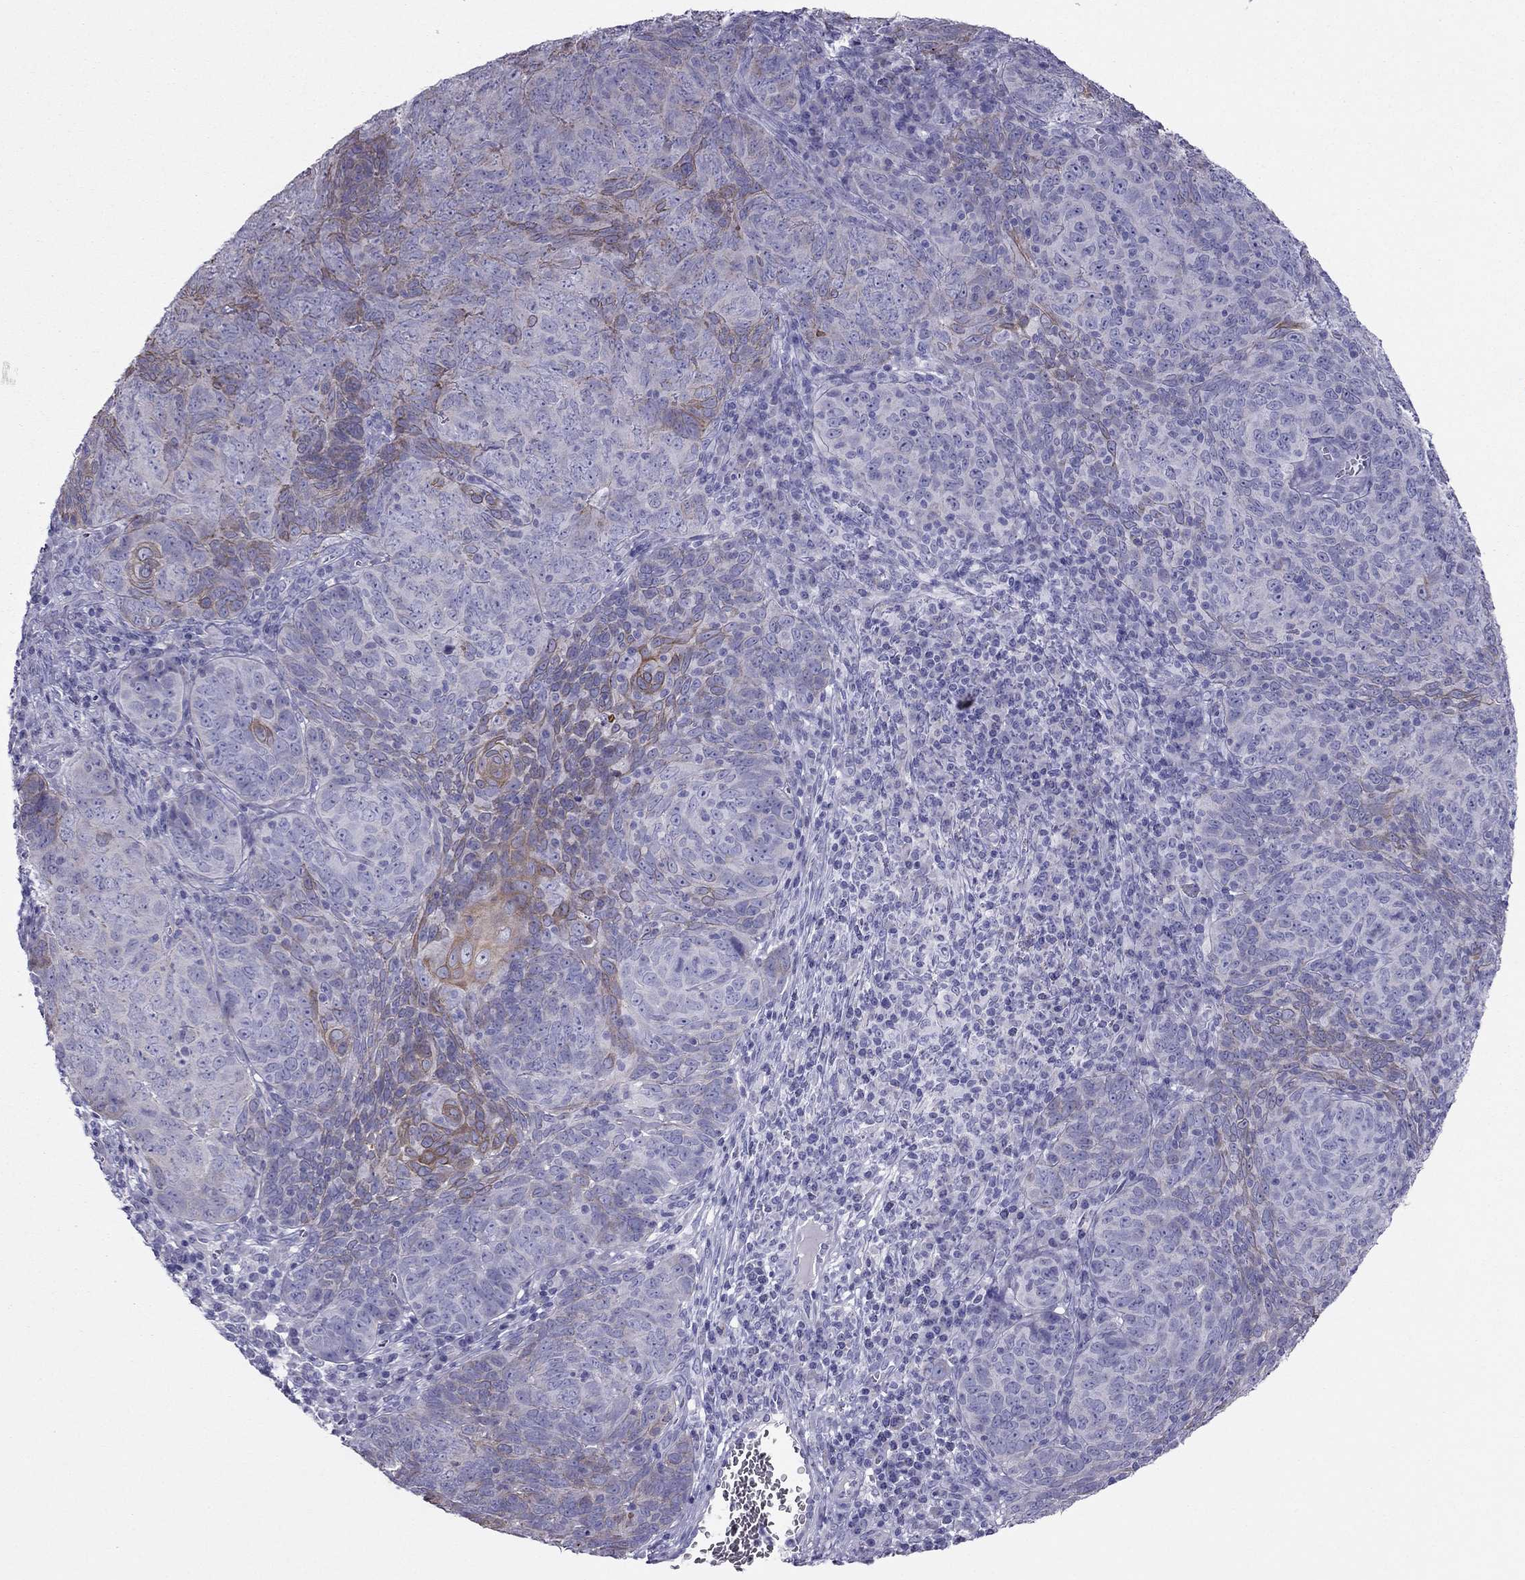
{"staining": {"intensity": "moderate", "quantity": "<25%", "location": "cytoplasmic/membranous"}, "tissue": "skin cancer", "cell_type": "Tumor cells", "image_type": "cancer", "snomed": [{"axis": "morphology", "description": "Squamous cell carcinoma, NOS"}, {"axis": "topography", "description": "Skin"}, {"axis": "topography", "description": "Anal"}], "caption": "Protein expression analysis of human skin cancer (squamous cell carcinoma) reveals moderate cytoplasmic/membranous expression in about <25% of tumor cells. (Brightfield microscopy of DAB IHC at high magnification).", "gene": "MAEL", "patient": {"sex": "female", "age": 51}}